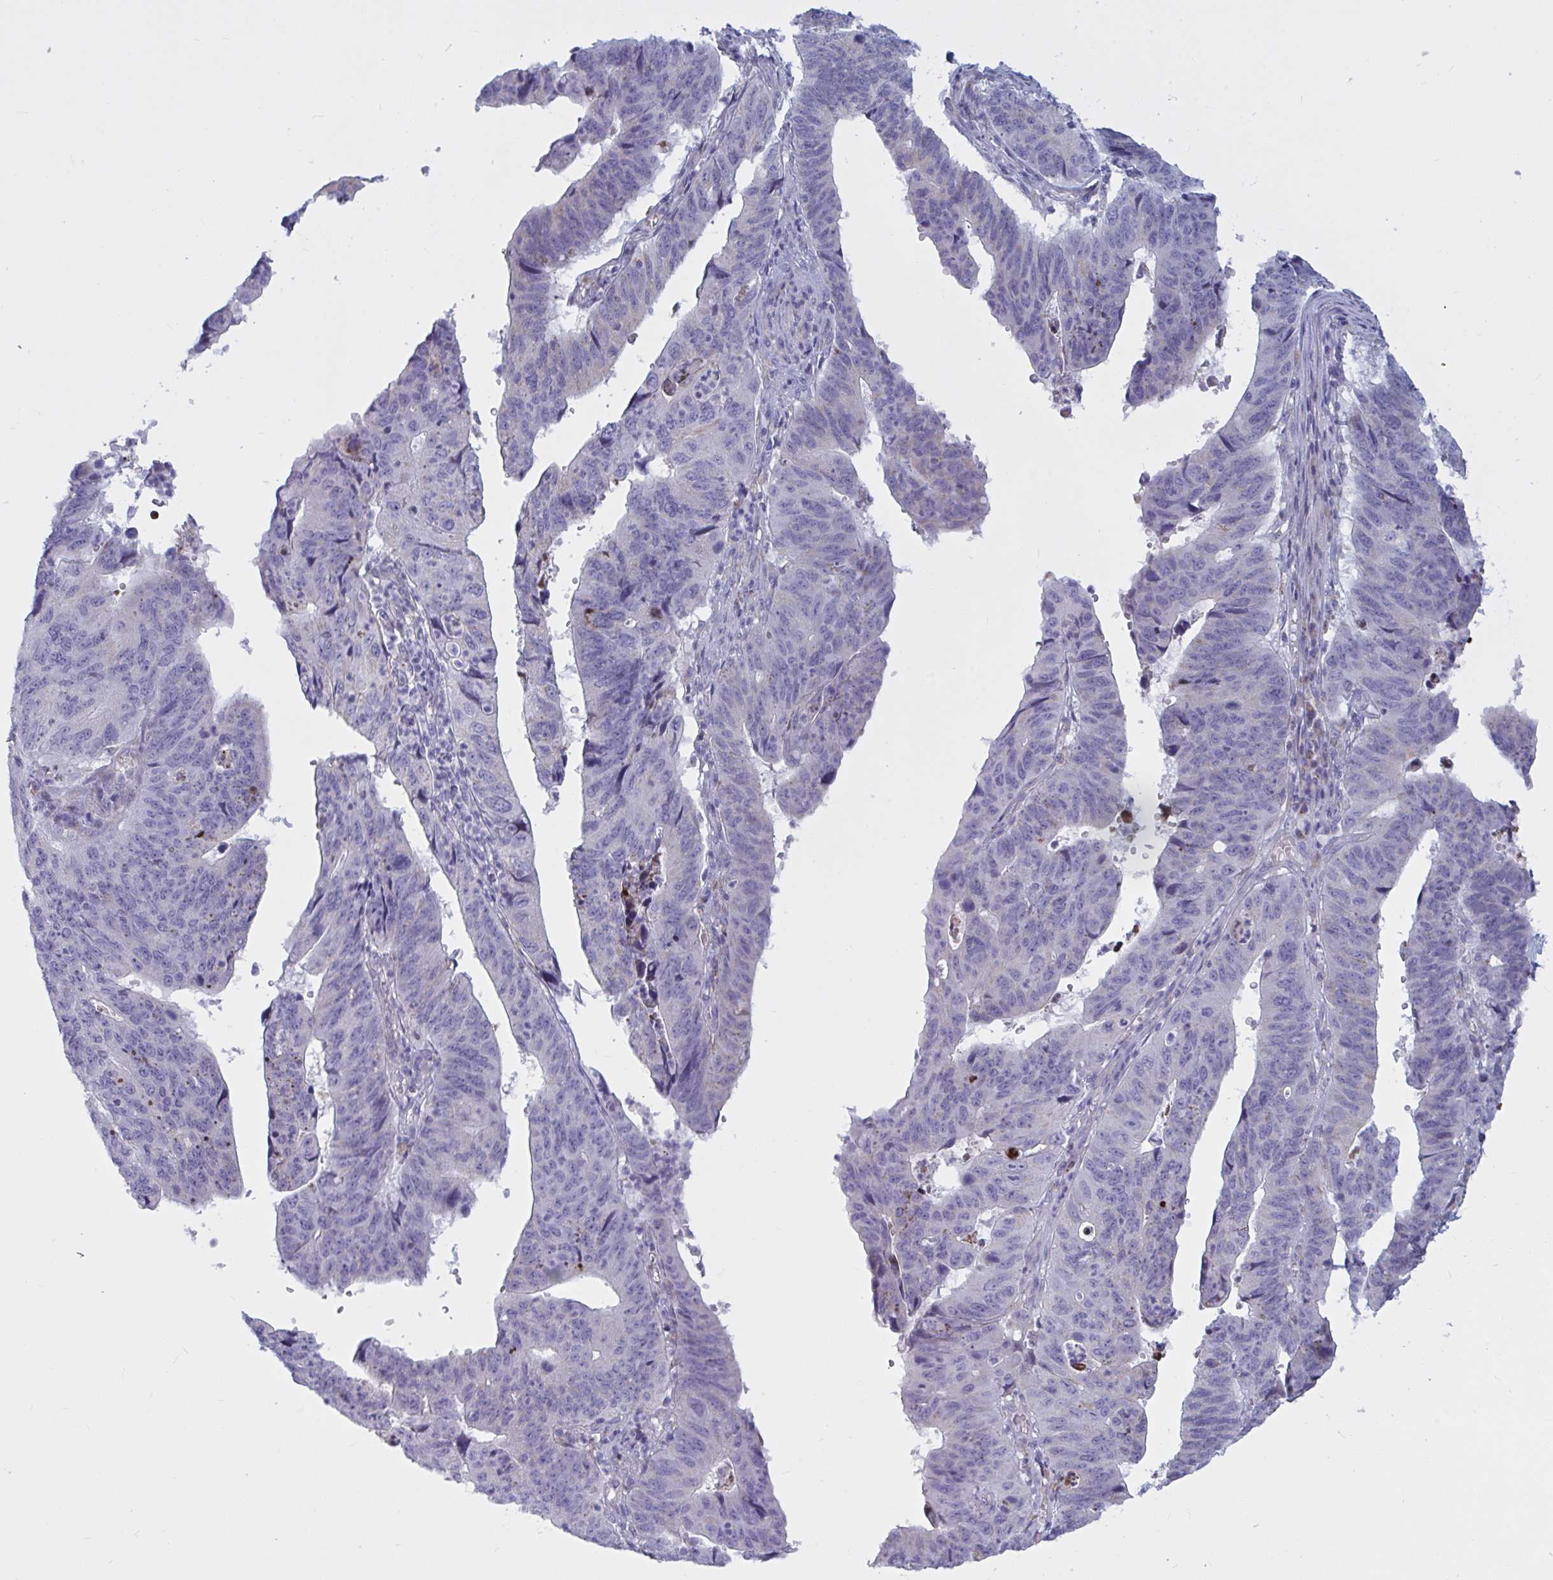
{"staining": {"intensity": "negative", "quantity": "none", "location": "none"}, "tissue": "stomach cancer", "cell_type": "Tumor cells", "image_type": "cancer", "snomed": [{"axis": "morphology", "description": "Adenocarcinoma, NOS"}, {"axis": "topography", "description": "Stomach"}], "caption": "Immunohistochemistry histopathology image of neoplastic tissue: human adenocarcinoma (stomach) stained with DAB demonstrates no significant protein expression in tumor cells.", "gene": "ATG9A", "patient": {"sex": "male", "age": 59}}